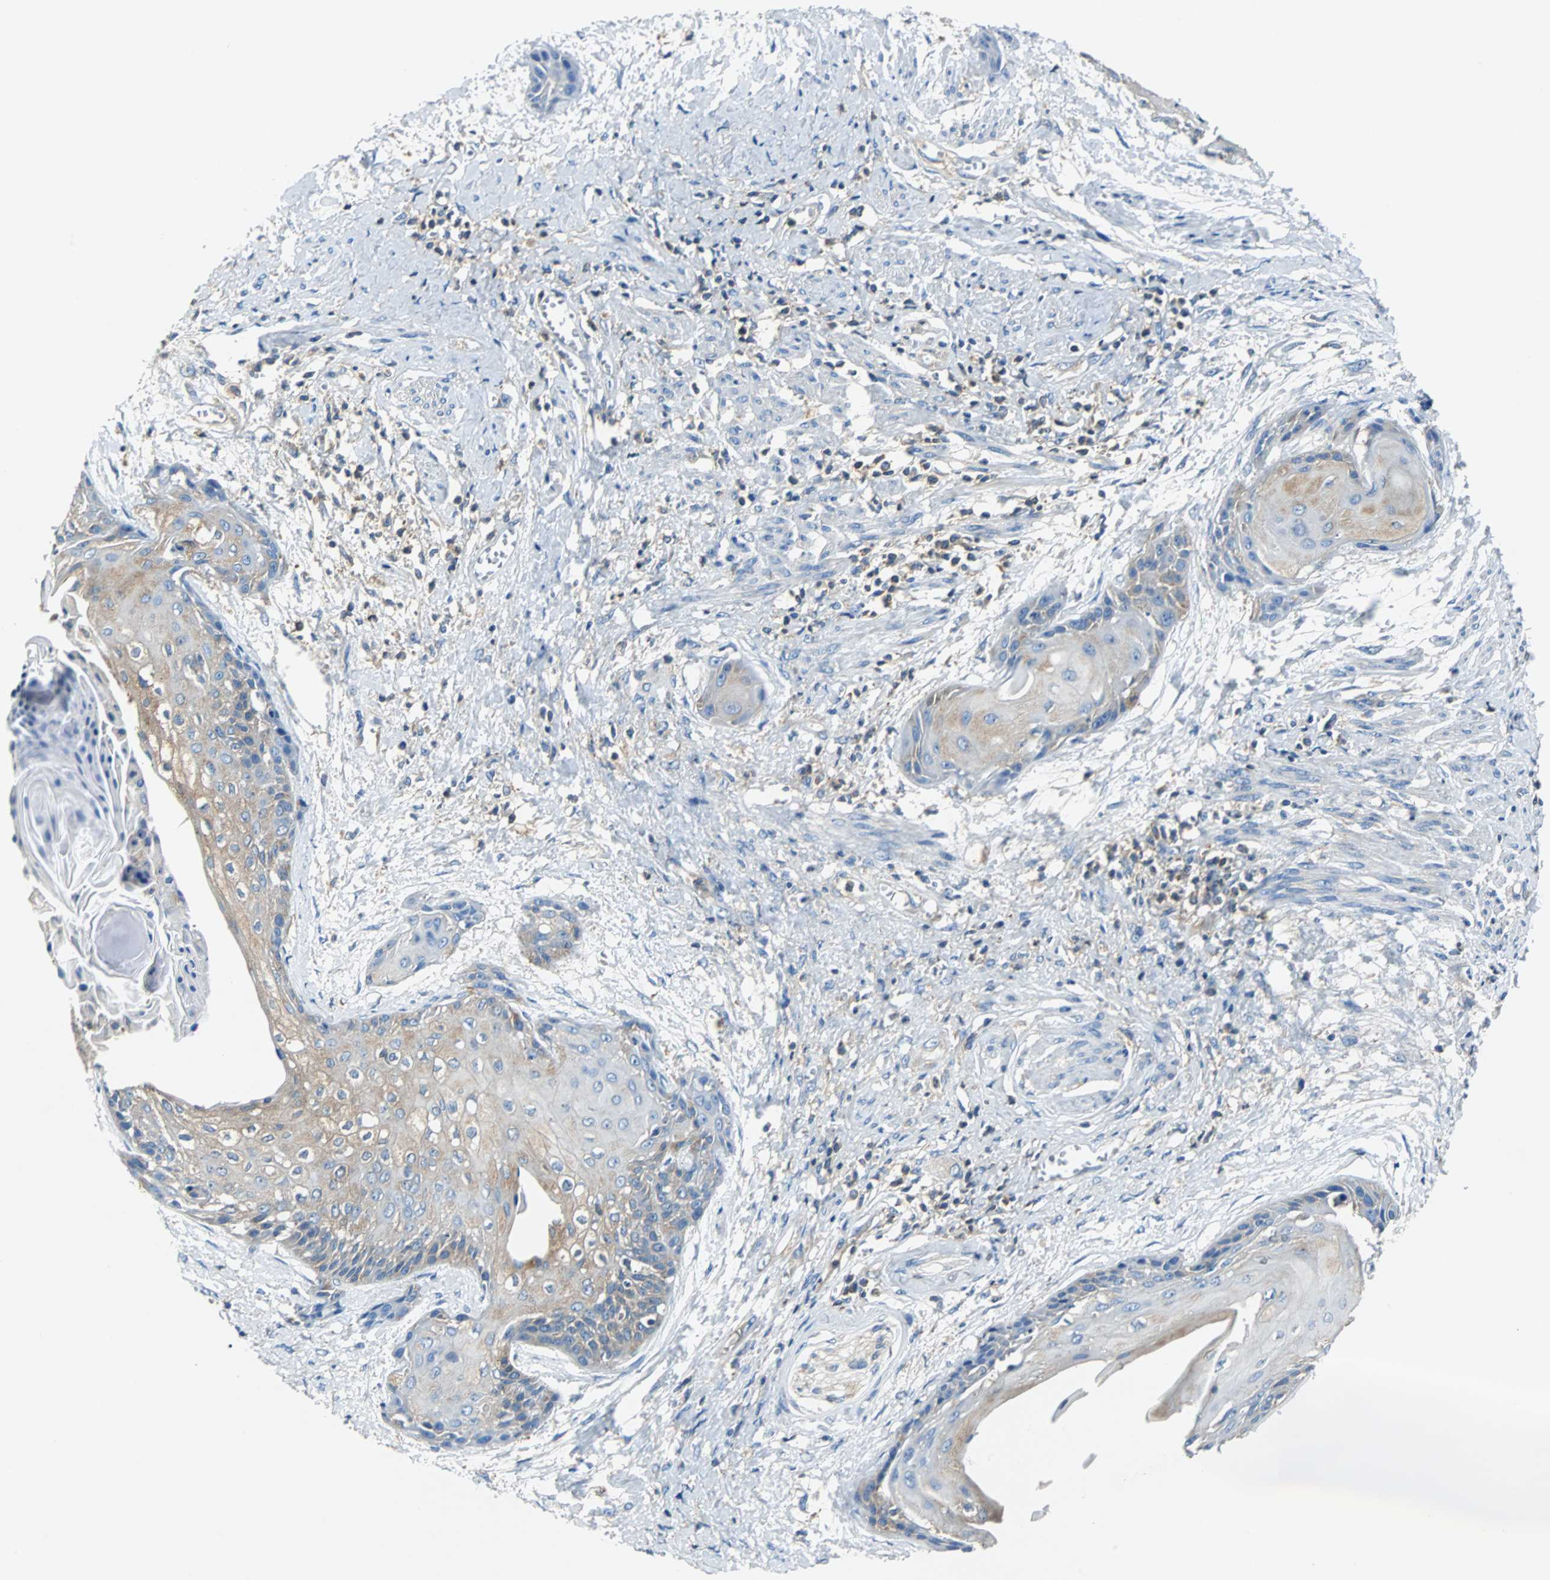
{"staining": {"intensity": "weak", "quantity": ">75%", "location": "cytoplasmic/membranous"}, "tissue": "cervical cancer", "cell_type": "Tumor cells", "image_type": "cancer", "snomed": [{"axis": "morphology", "description": "Squamous cell carcinoma, NOS"}, {"axis": "topography", "description": "Cervix"}], "caption": "Immunohistochemical staining of squamous cell carcinoma (cervical) demonstrates weak cytoplasmic/membranous protein expression in approximately >75% of tumor cells.", "gene": "TSC22D4", "patient": {"sex": "female", "age": 57}}